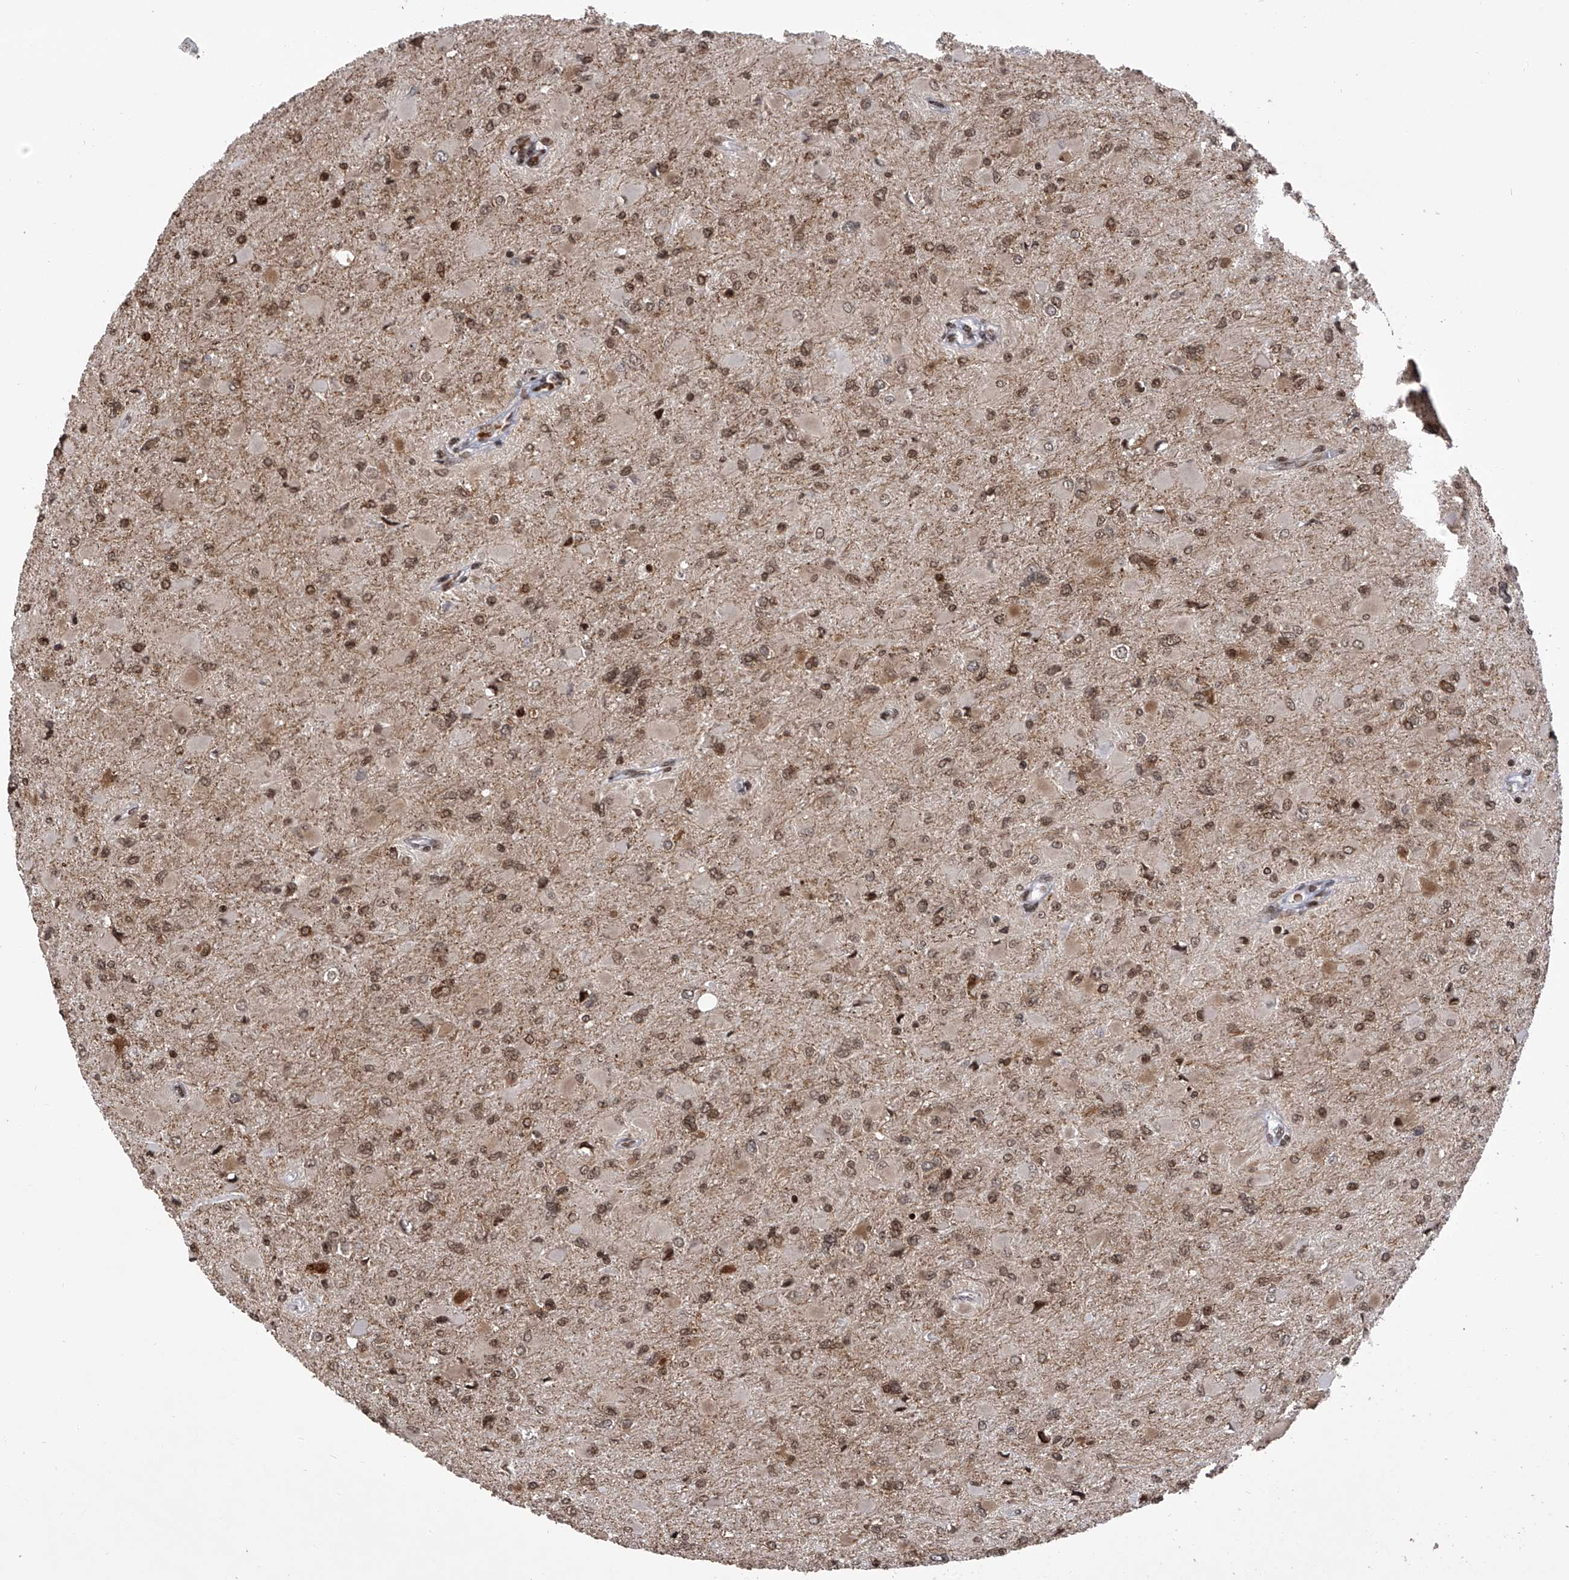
{"staining": {"intensity": "moderate", "quantity": ">75%", "location": "nuclear"}, "tissue": "glioma", "cell_type": "Tumor cells", "image_type": "cancer", "snomed": [{"axis": "morphology", "description": "Glioma, malignant, High grade"}, {"axis": "topography", "description": "Cerebral cortex"}], "caption": "This is a micrograph of IHC staining of glioma, which shows moderate staining in the nuclear of tumor cells.", "gene": "PAK1IP1", "patient": {"sex": "female", "age": 36}}